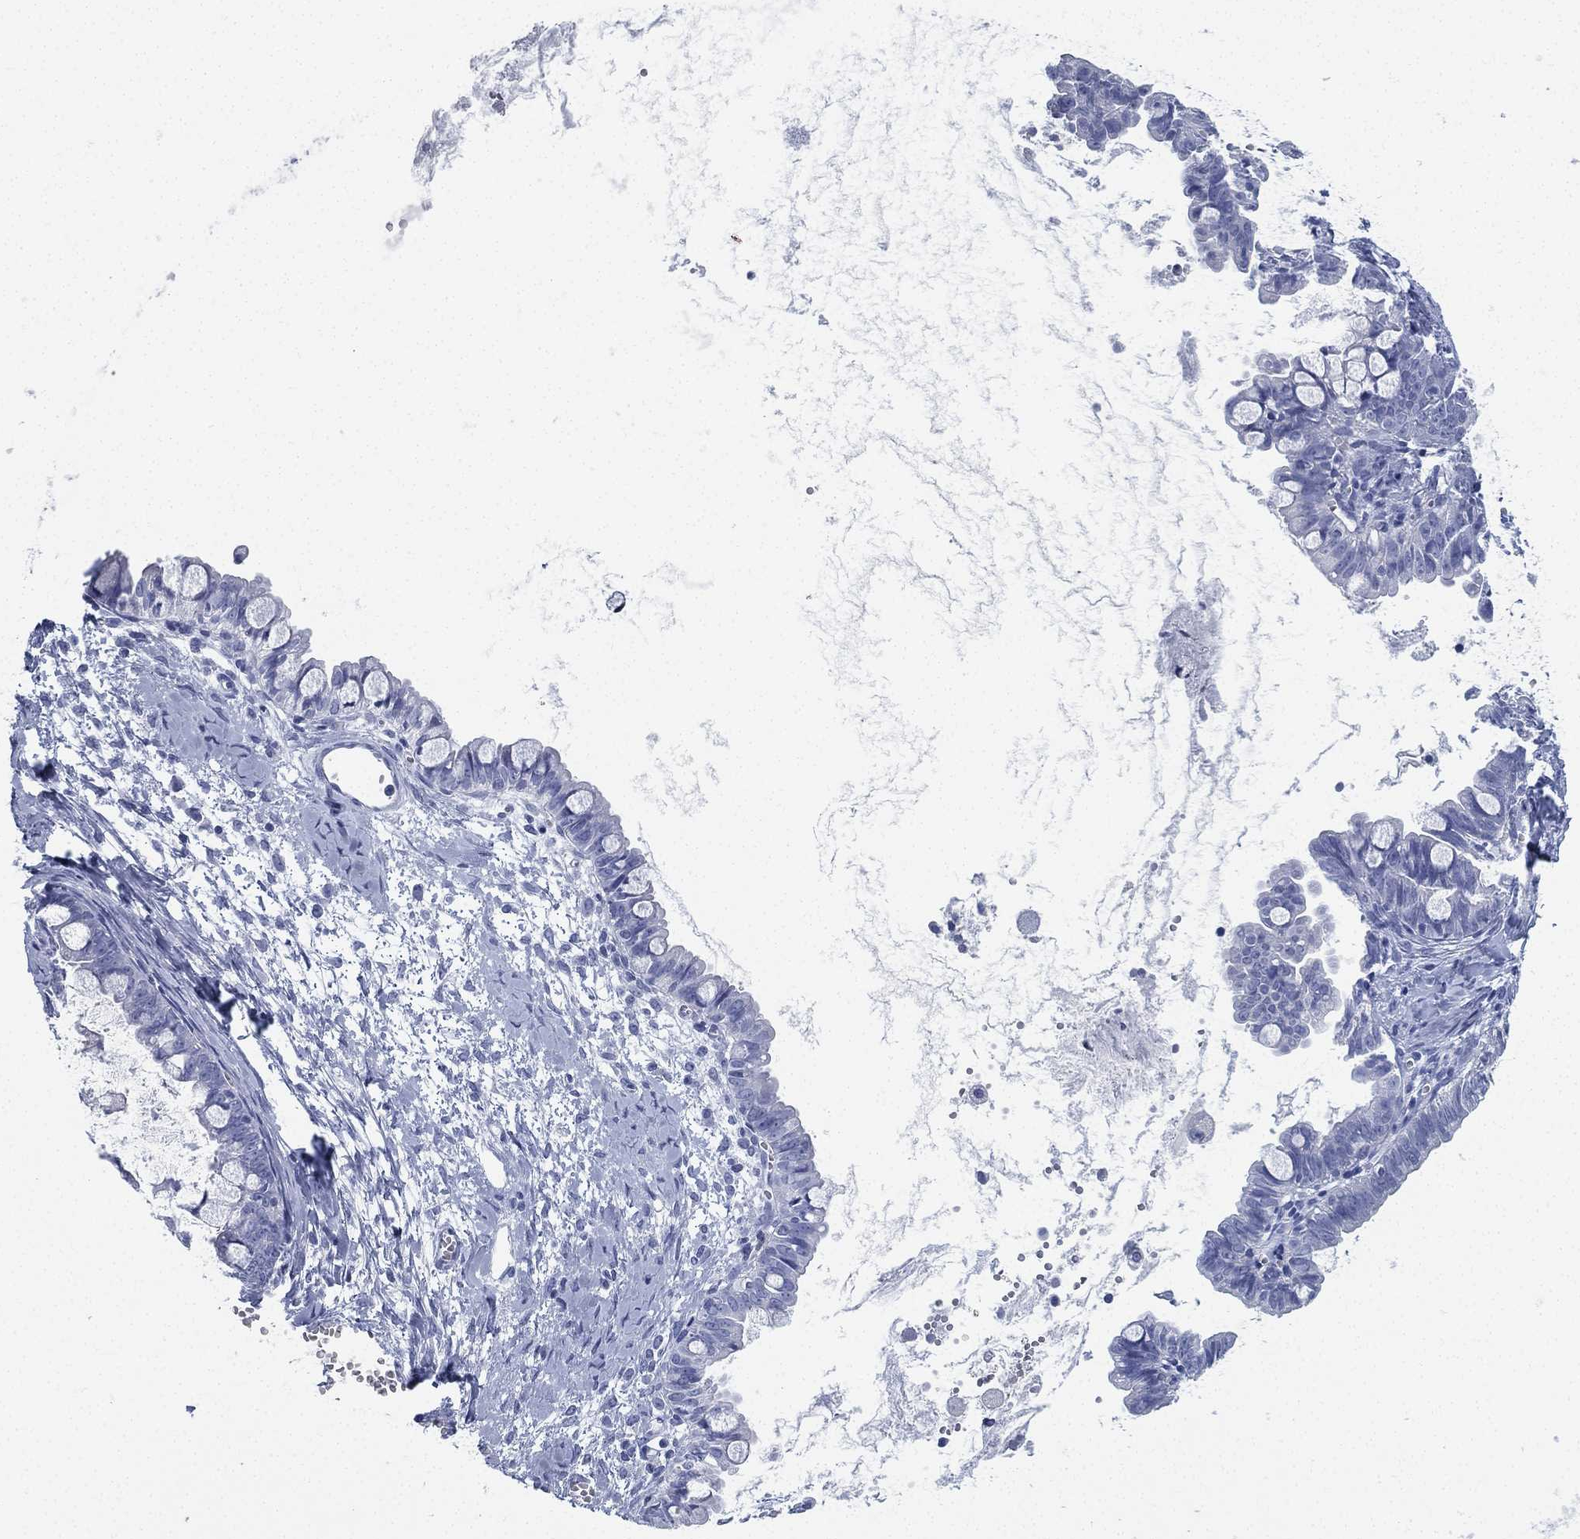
{"staining": {"intensity": "negative", "quantity": "none", "location": "none"}, "tissue": "ovarian cancer", "cell_type": "Tumor cells", "image_type": "cancer", "snomed": [{"axis": "morphology", "description": "Cystadenocarcinoma, mucinous, NOS"}, {"axis": "topography", "description": "Ovary"}], "caption": "Protein analysis of ovarian mucinous cystadenocarcinoma demonstrates no significant staining in tumor cells.", "gene": "DEFB121", "patient": {"sex": "female", "age": 63}}